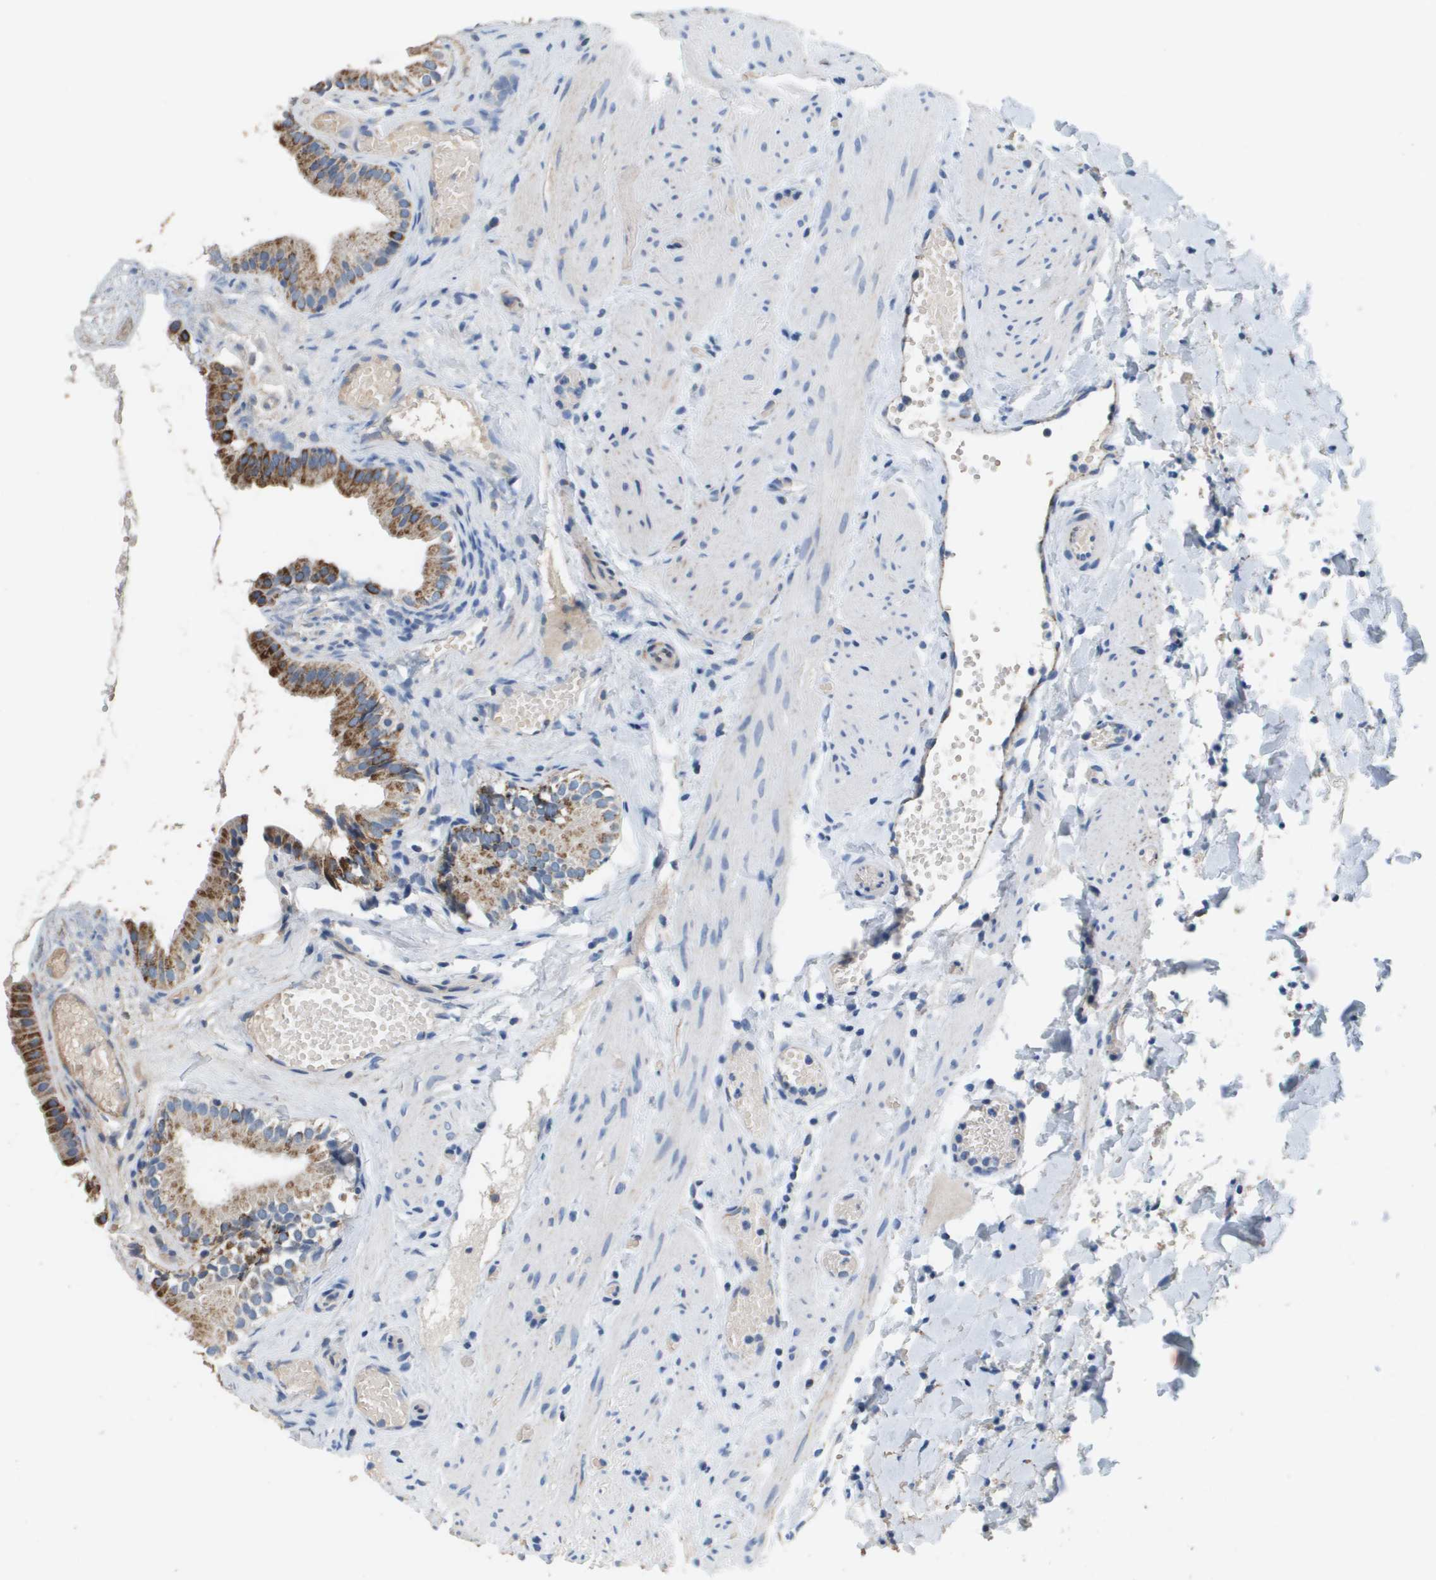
{"staining": {"intensity": "strong", "quantity": ">75%", "location": "cytoplasmic/membranous"}, "tissue": "gallbladder", "cell_type": "Glandular cells", "image_type": "normal", "snomed": [{"axis": "morphology", "description": "Normal tissue, NOS"}, {"axis": "topography", "description": "Gallbladder"}], "caption": "Benign gallbladder demonstrates strong cytoplasmic/membranous positivity in approximately >75% of glandular cells, visualized by immunohistochemistry. The protein of interest is stained brown, and the nuclei are stained in blue (DAB IHC with brightfield microscopy, high magnification).", "gene": "ATP5F1B", "patient": {"sex": "female", "age": 26}}